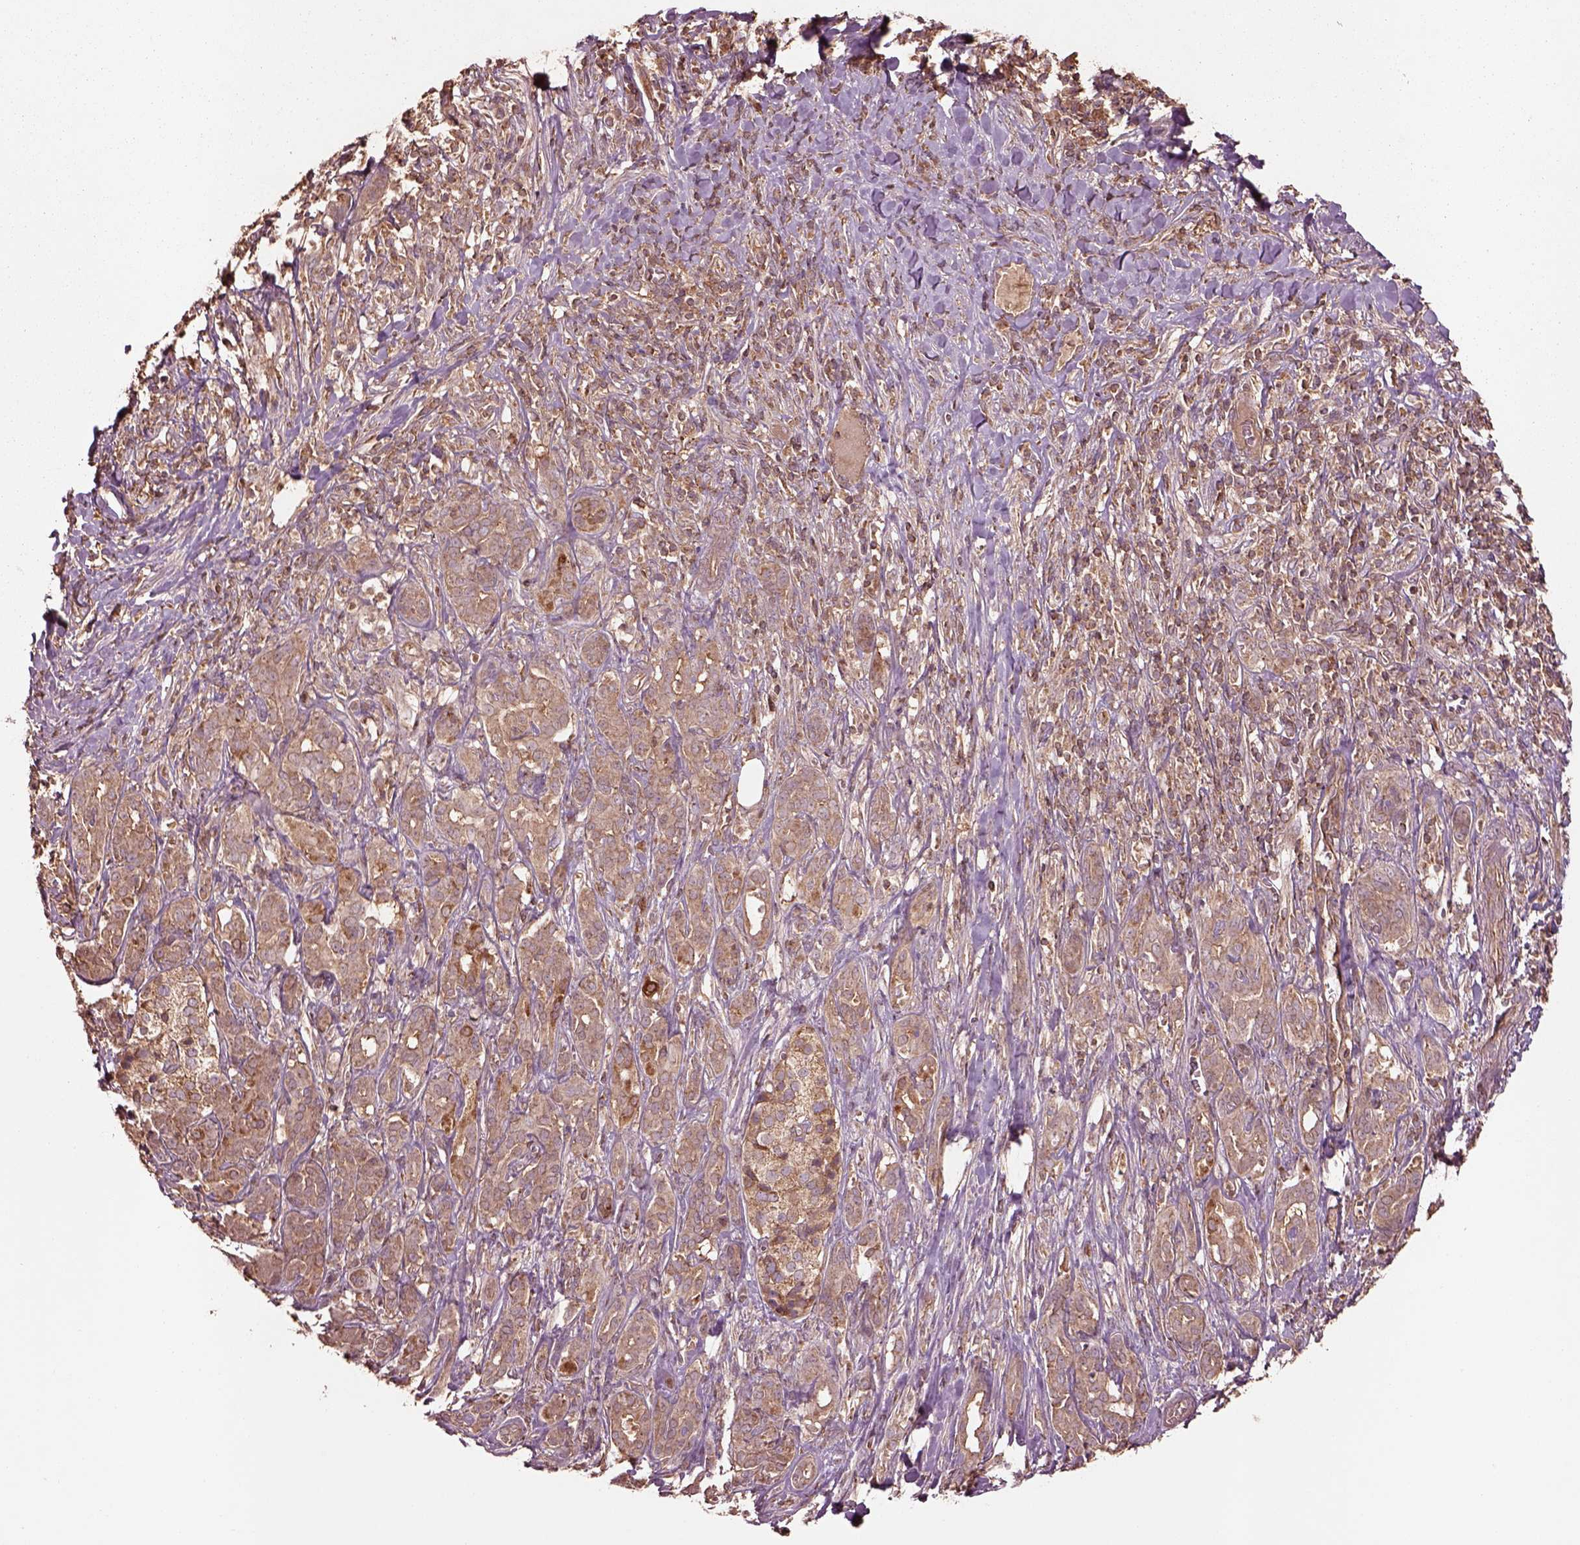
{"staining": {"intensity": "moderate", "quantity": "25%-75%", "location": "cytoplasmic/membranous"}, "tissue": "pancreatic cancer", "cell_type": "Tumor cells", "image_type": "cancer", "snomed": [{"axis": "morphology", "description": "Adenocarcinoma, NOS"}, {"axis": "topography", "description": "Pancreas"}], "caption": "Human adenocarcinoma (pancreatic) stained with a protein marker exhibits moderate staining in tumor cells.", "gene": "TRADD", "patient": {"sex": "male", "age": 61}}